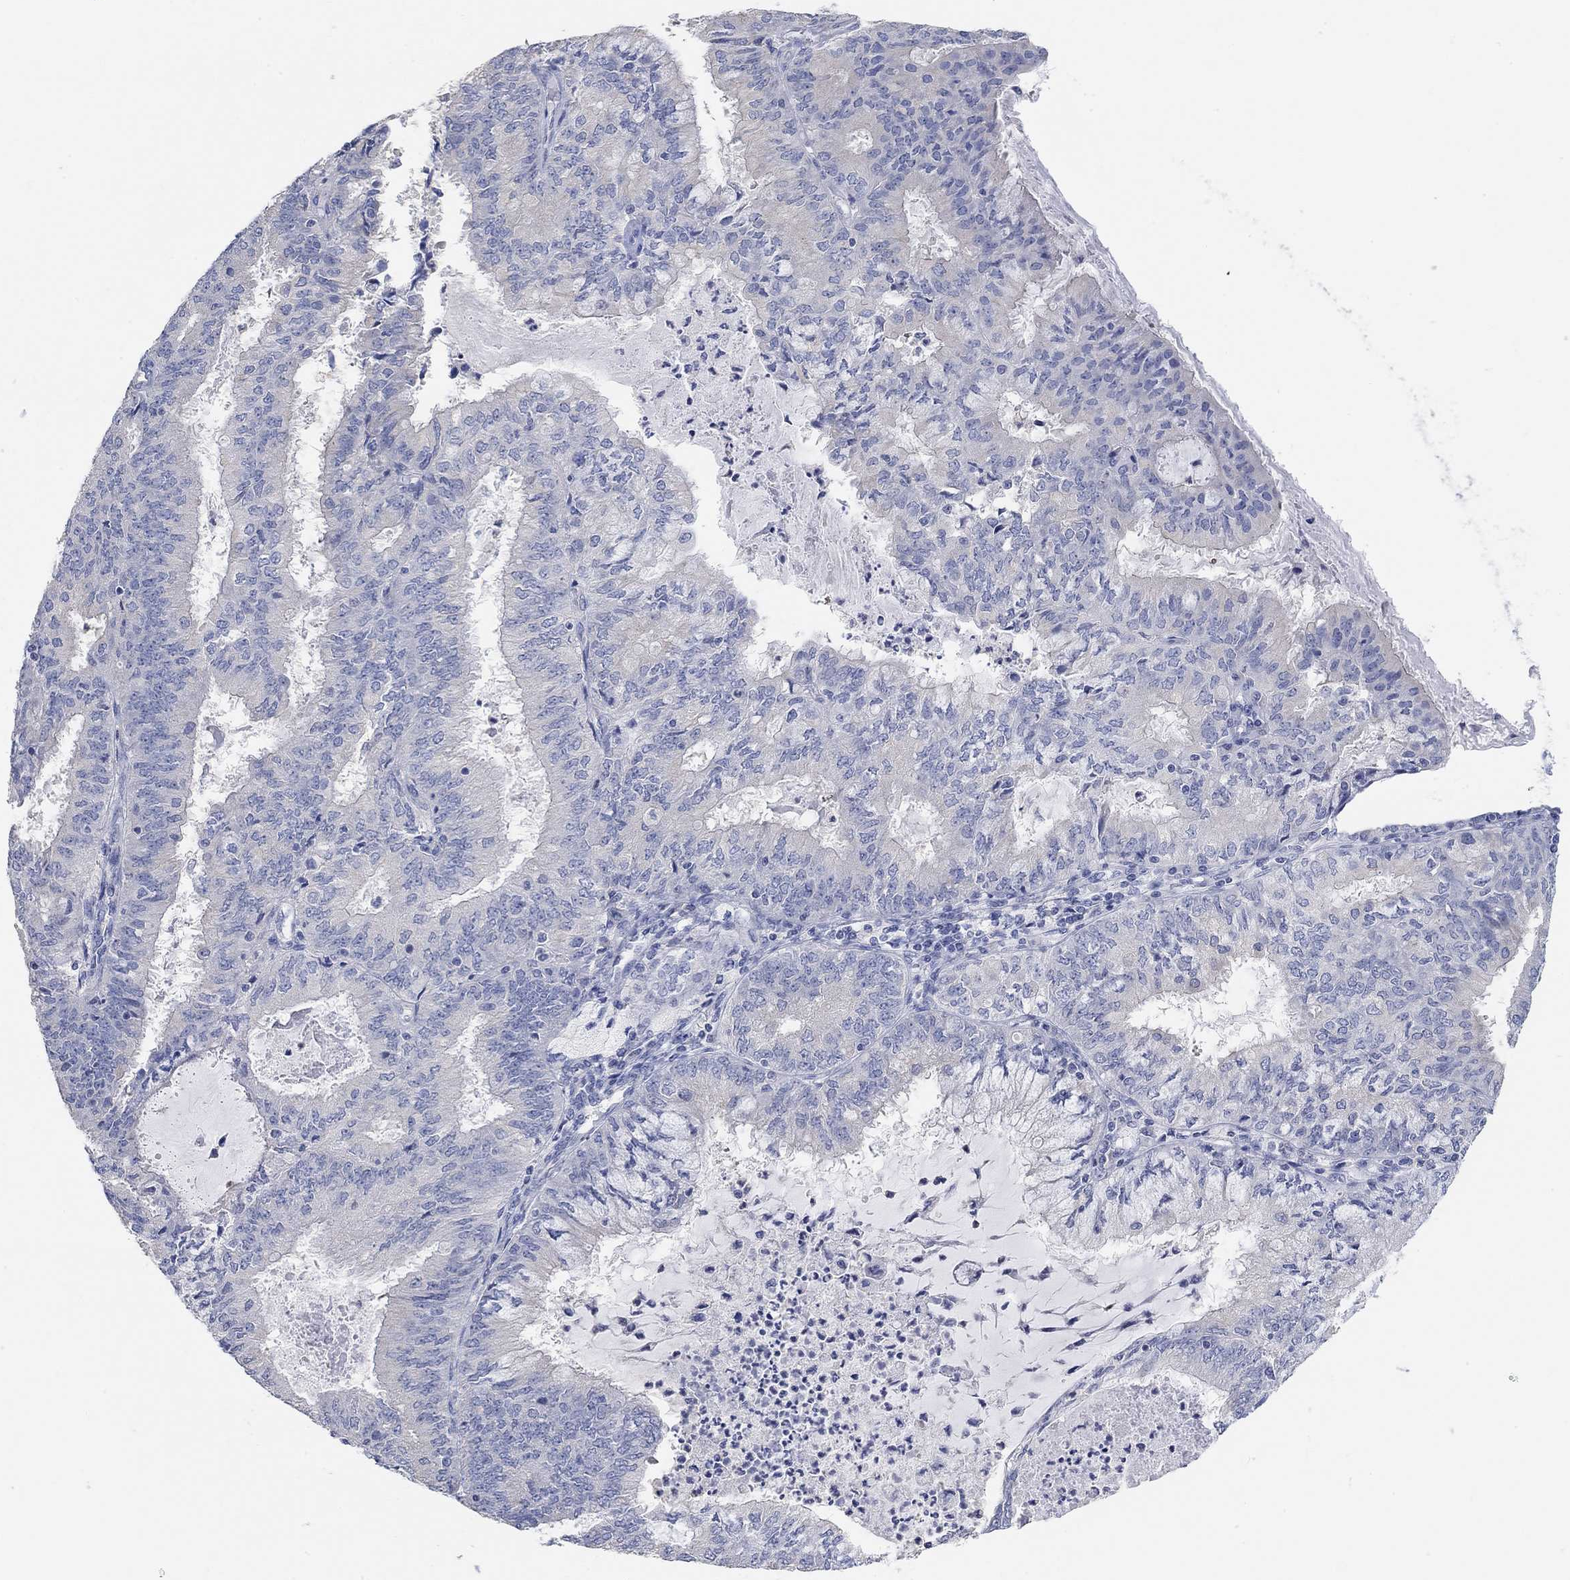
{"staining": {"intensity": "negative", "quantity": "none", "location": "none"}, "tissue": "endometrial cancer", "cell_type": "Tumor cells", "image_type": "cancer", "snomed": [{"axis": "morphology", "description": "Adenocarcinoma, NOS"}, {"axis": "topography", "description": "Endometrium"}], "caption": "Micrograph shows no protein staining in tumor cells of endometrial cancer tissue. (DAB (3,3'-diaminobenzidine) IHC visualized using brightfield microscopy, high magnification).", "gene": "NLRP14", "patient": {"sex": "female", "age": 57}}